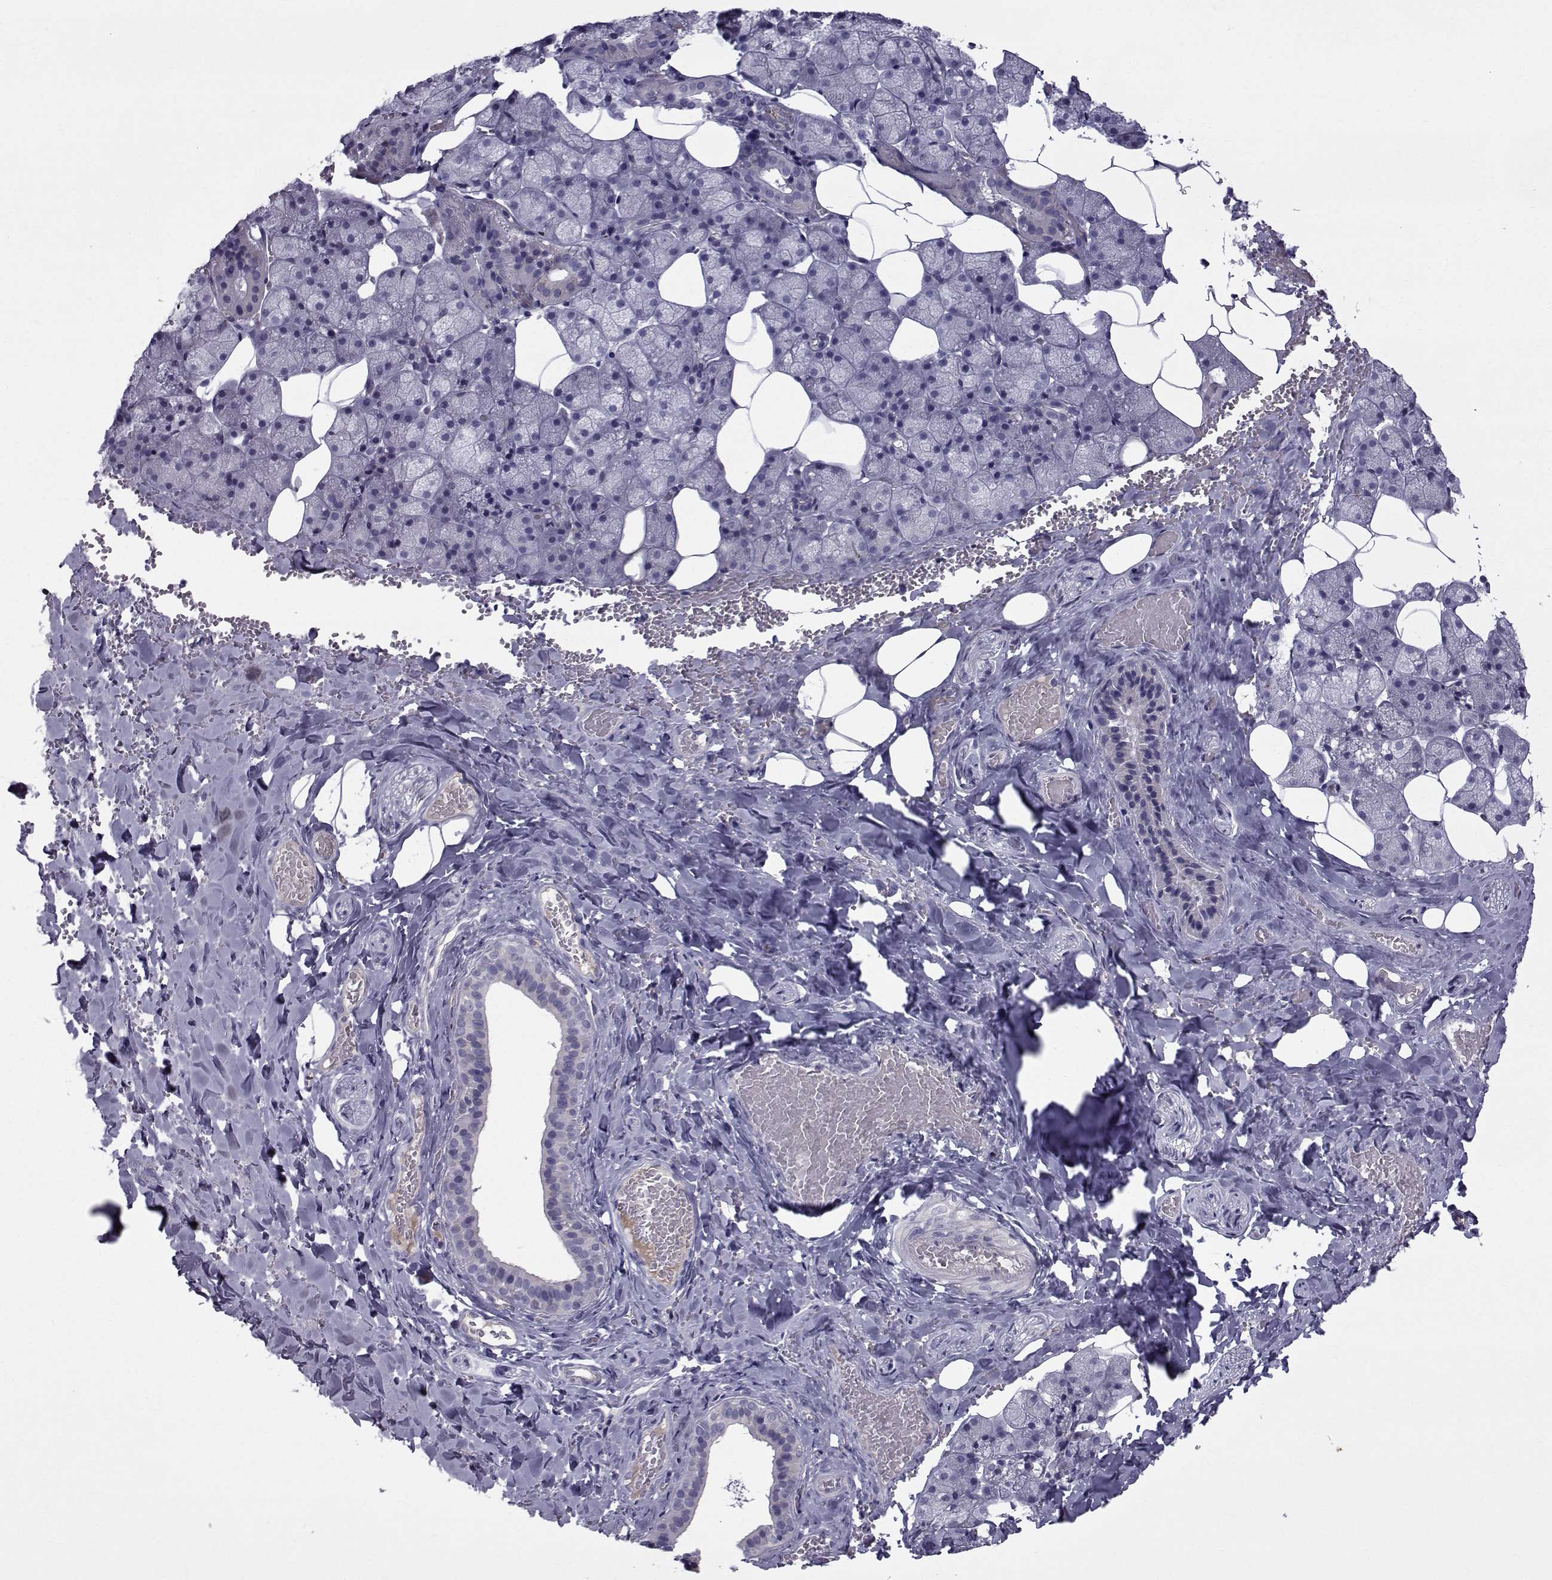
{"staining": {"intensity": "moderate", "quantity": "<25%", "location": "cytoplasmic/membranous"}, "tissue": "salivary gland", "cell_type": "Glandular cells", "image_type": "normal", "snomed": [{"axis": "morphology", "description": "Normal tissue, NOS"}, {"axis": "topography", "description": "Salivary gland"}], "caption": "The histopathology image reveals a brown stain indicating the presence of a protein in the cytoplasmic/membranous of glandular cells in salivary gland.", "gene": "CALCR", "patient": {"sex": "male", "age": 38}}